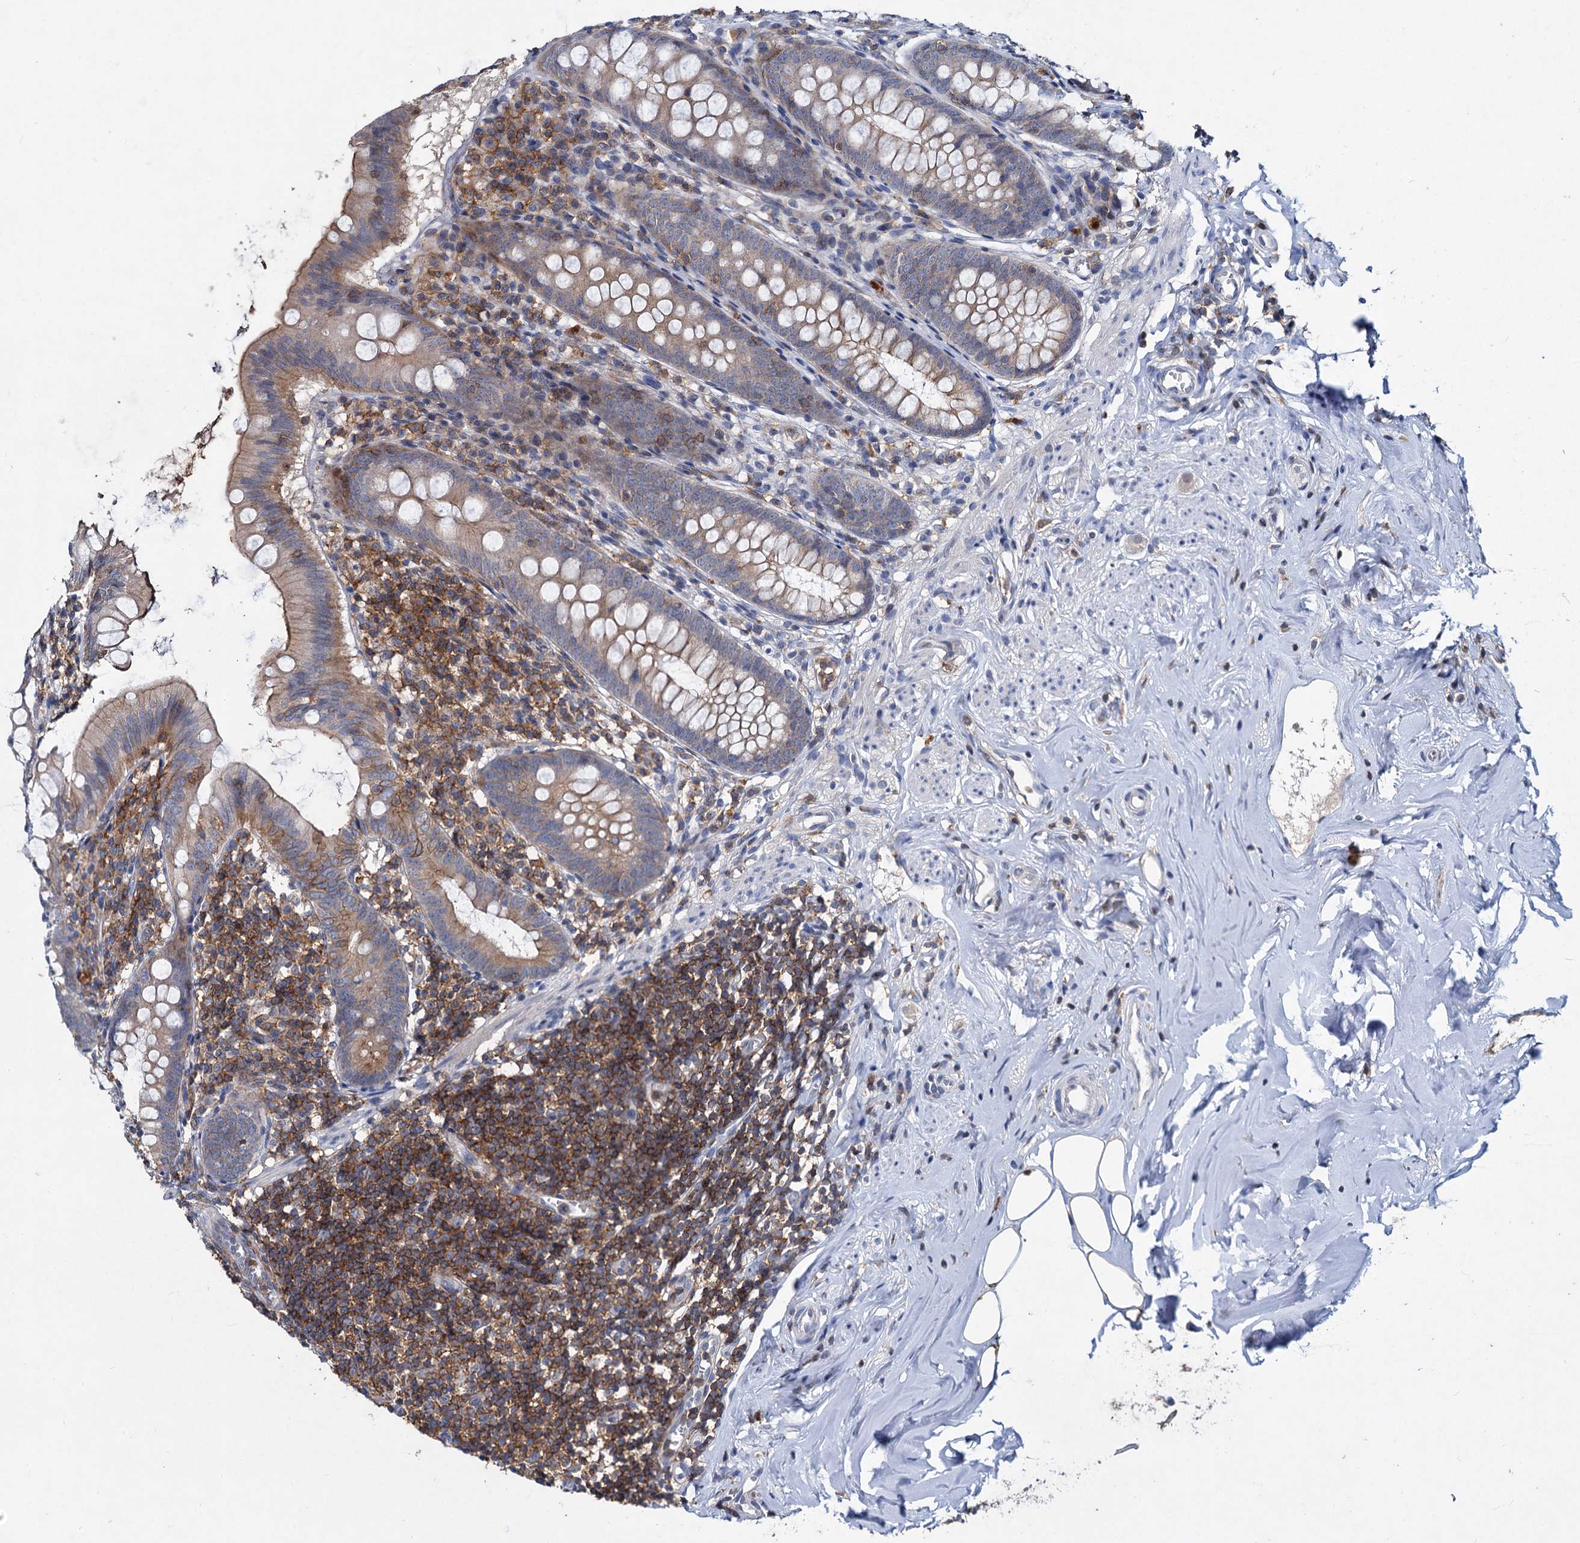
{"staining": {"intensity": "weak", "quantity": "25%-75%", "location": "cytoplasmic/membranous"}, "tissue": "appendix", "cell_type": "Glandular cells", "image_type": "normal", "snomed": [{"axis": "morphology", "description": "Normal tissue, NOS"}, {"axis": "topography", "description": "Appendix"}], "caption": "This histopathology image displays benign appendix stained with immunohistochemistry (IHC) to label a protein in brown. The cytoplasmic/membranous of glandular cells show weak positivity for the protein. Nuclei are counter-stained blue.", "gene": "LRCH4", "patient": {"sex": "female", "age": 51}}